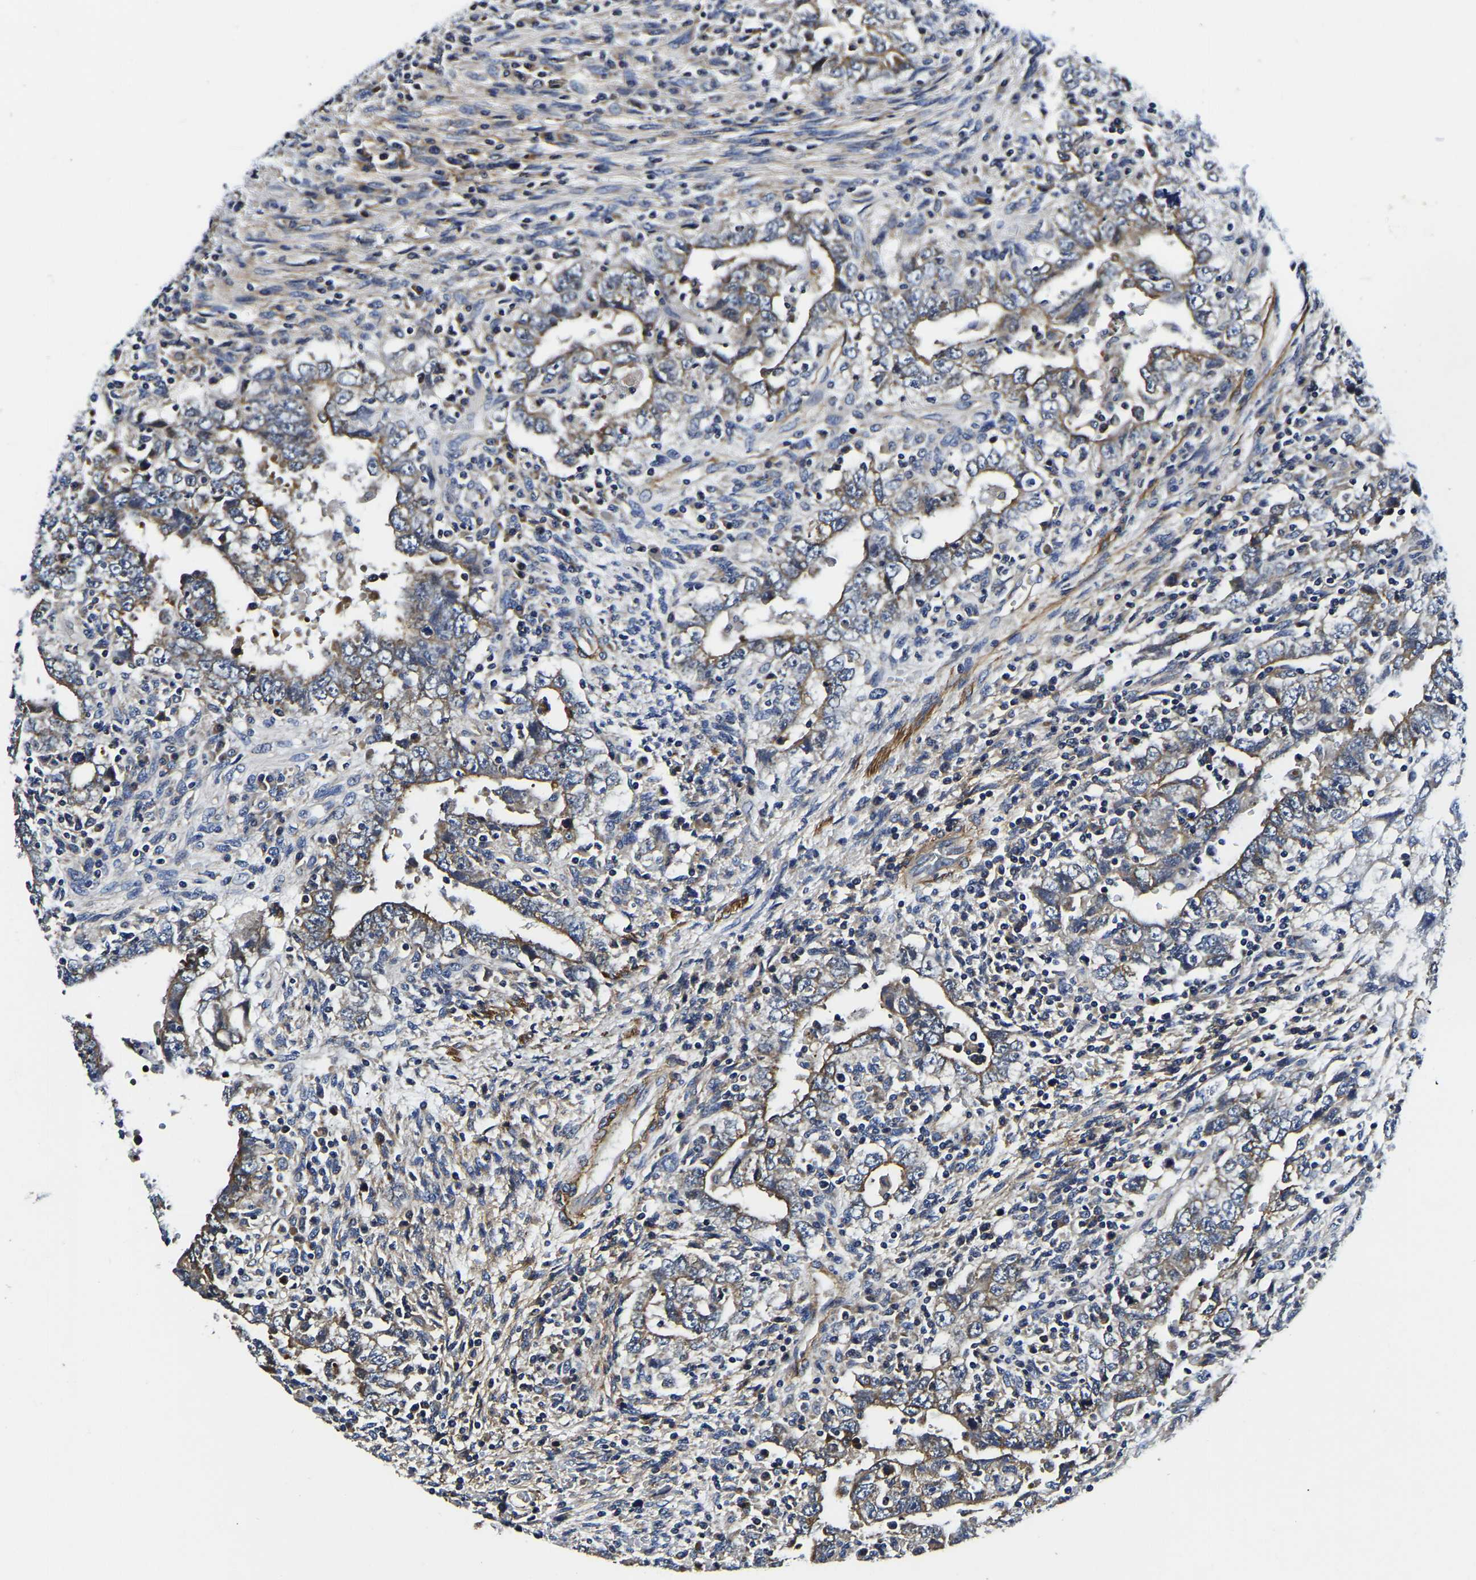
{"staining": {"intensity": "moderate", "quantity": ">75%", "location": "cytoplasmic/membranous"}, "tissue": "testis cancer", "cell_type": "Tumor cells", "image_type": "cancer", "snomed": [{"axis": "morphology", "description": "Carcinoma, Embryonal, NOS"}, {"axis": "topography", "description": "Testis"}], "caption": "Protein analysis of testis embryonal carcinoma tissue exhibits moderate cytoplasmic/membranous staining in about >75% of tumor cells. The staining was performed using DAB (3,3'-diaminobenzidine) to visualize the protein expression in brown, while the nuclei were stained in blue with hematoxylin (Magnification: 20x).", "gene": "KCTD17", "patient": {"sex": "male", "age": 26}}